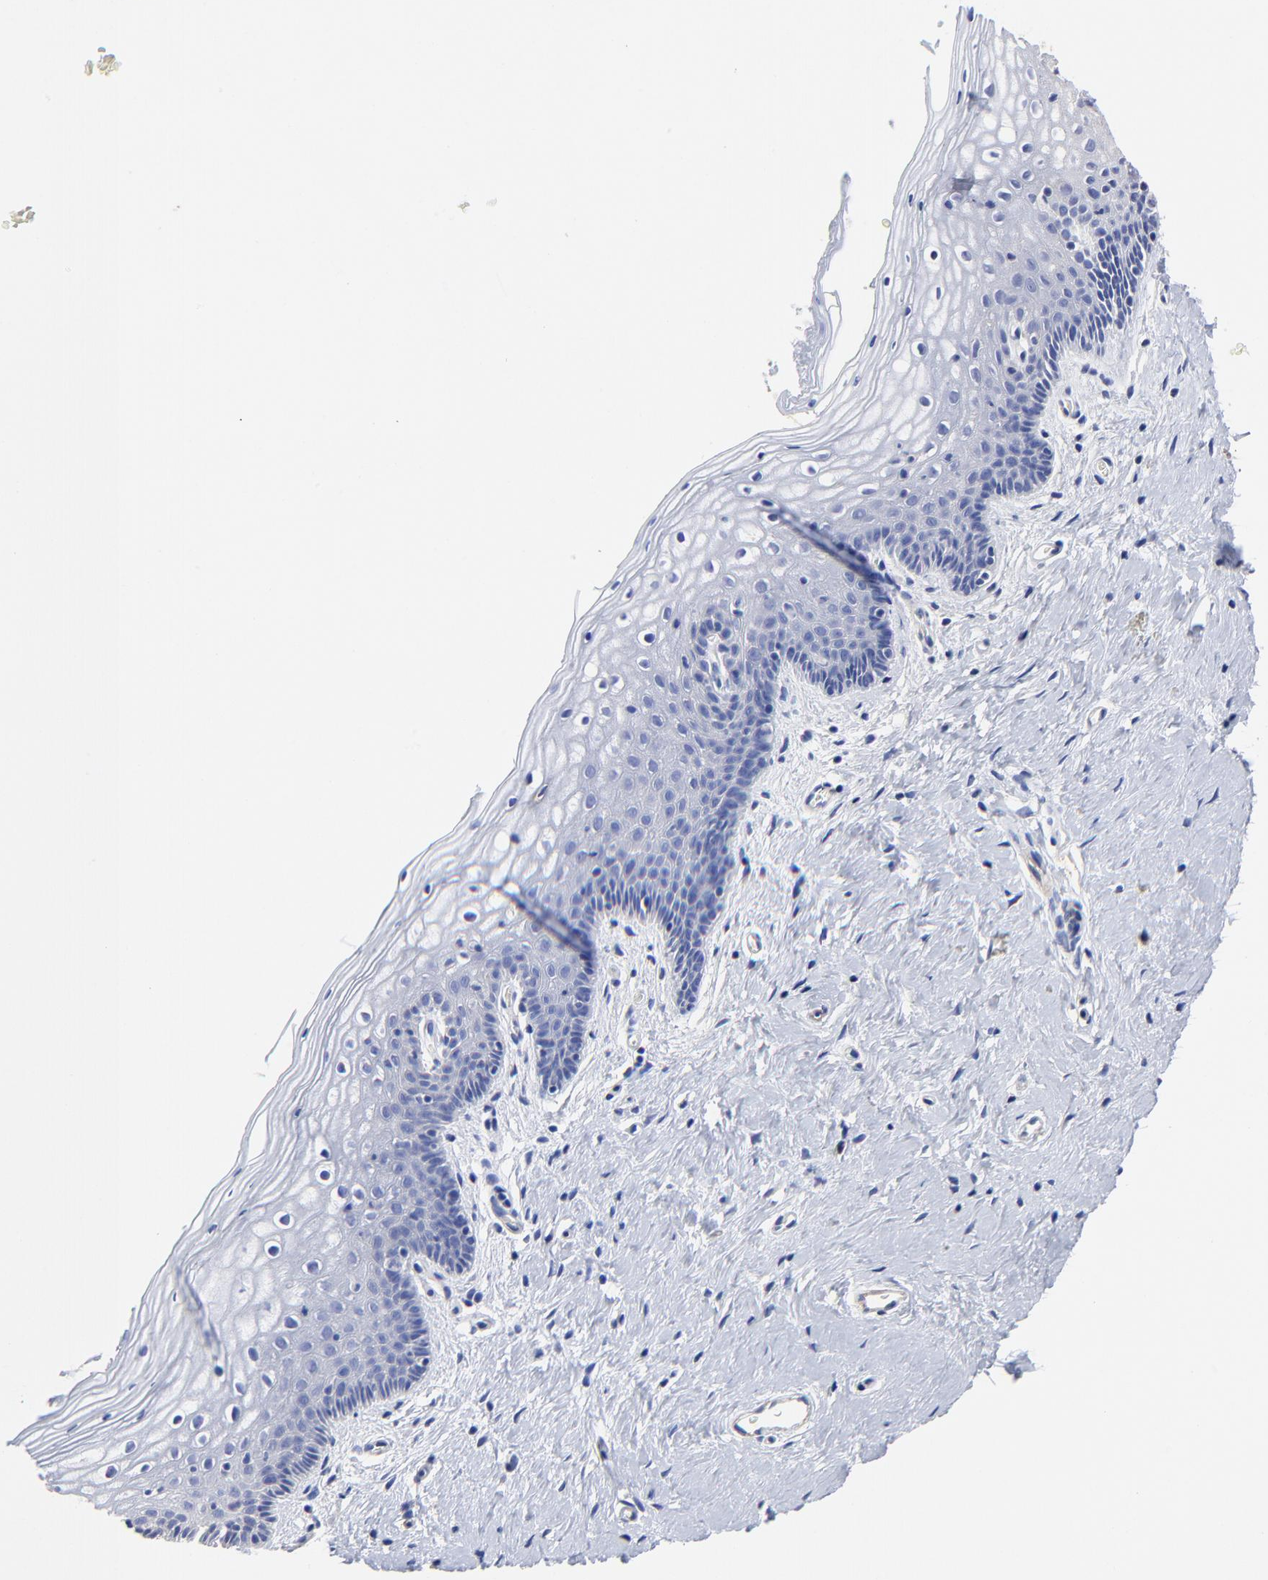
{"staining": {"intensity": "negative", "quantity": "none", "location": "none"}, "tissue": "vagina", "cell_type": "Squamous epithelial cells", "image_type": "normal", "snomed": [{"axis": "morphology", "description": "Normal tissue, NOS"}, {"axis": "topography", "description": "Vagina"}], "caption": "IHC of normal vagina shows no expression in squamous epithelial cells.", "gene": "TAGLN2", "patient": {"sex": "female", "age": 46}}